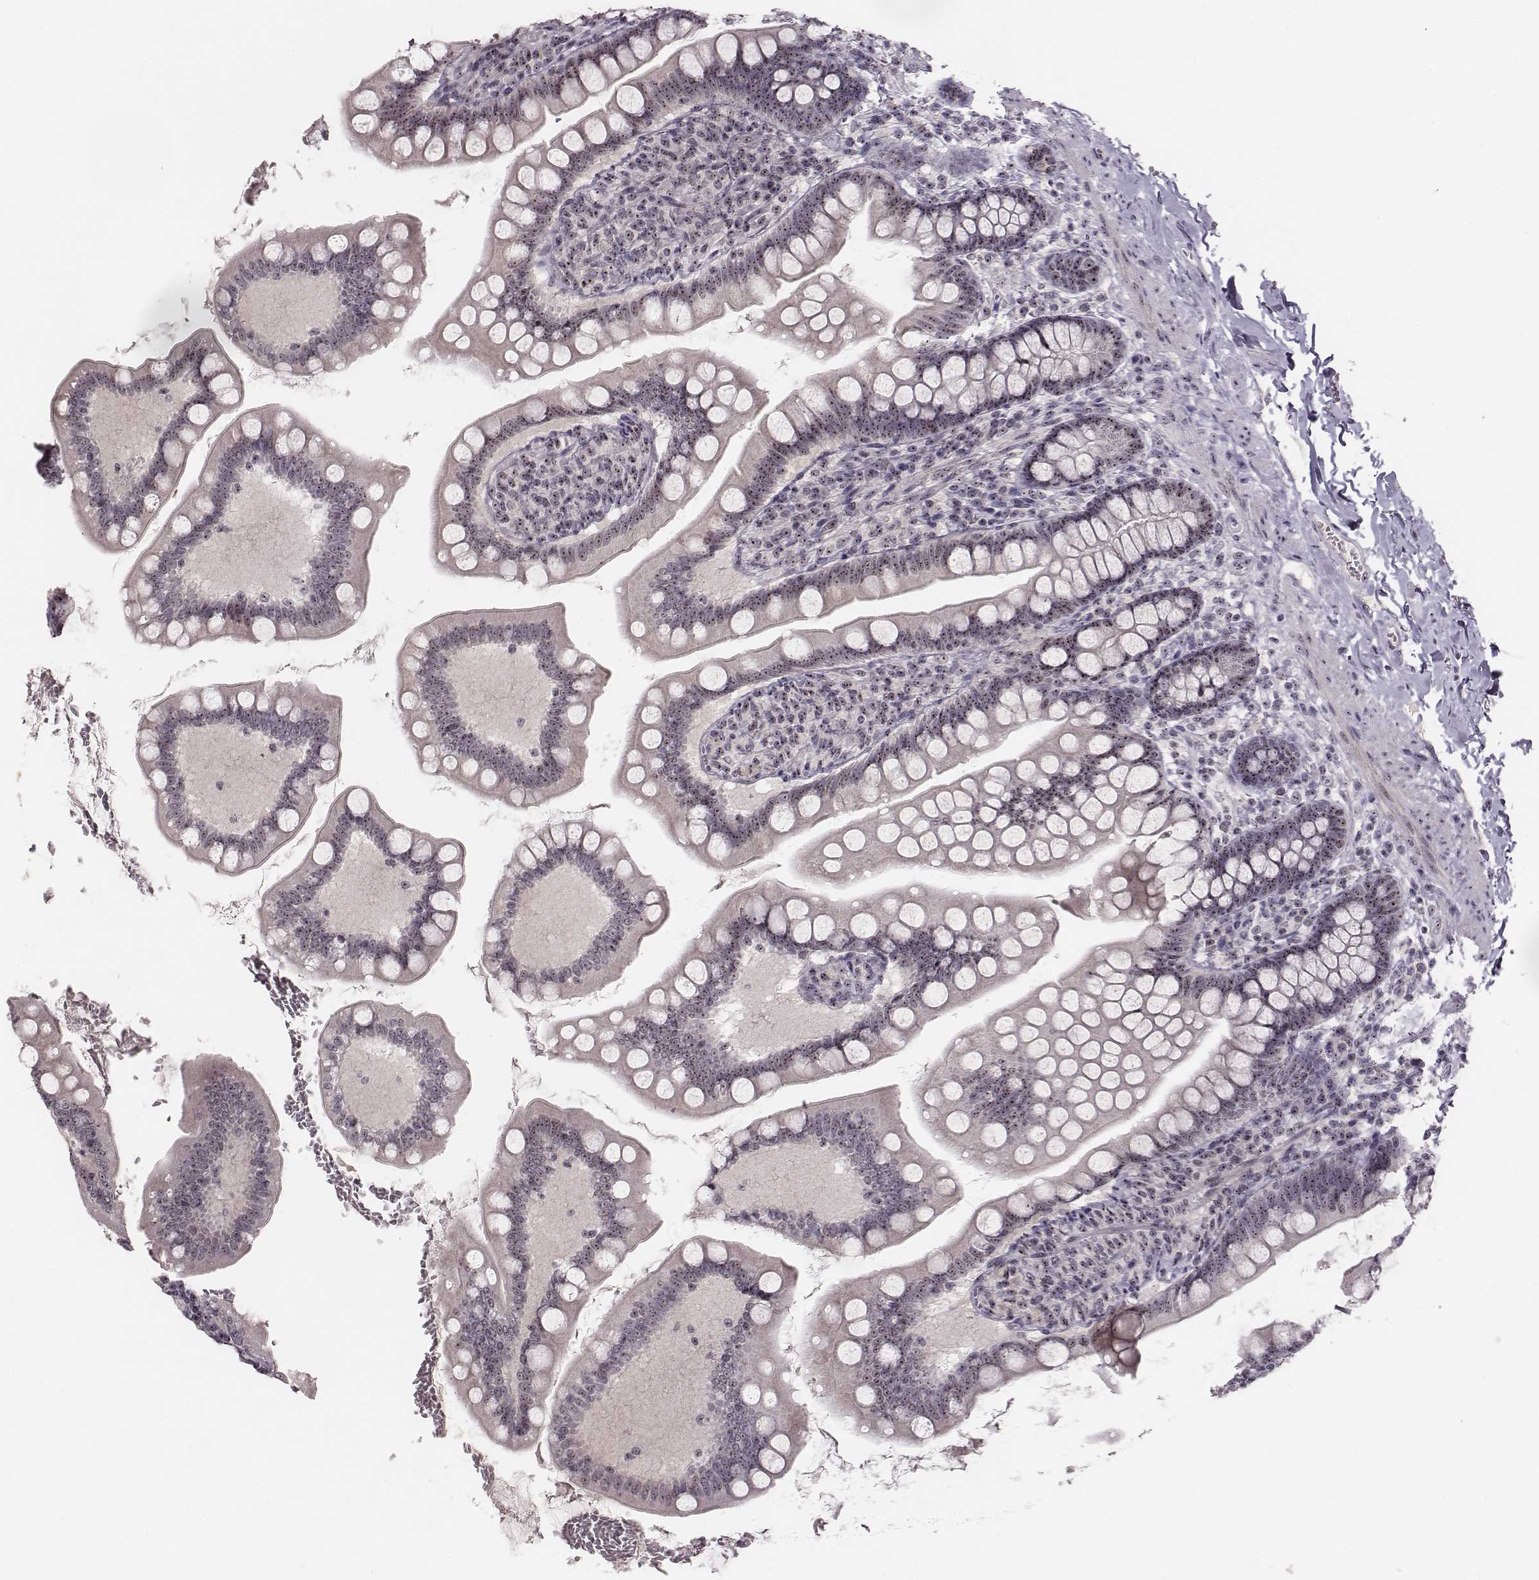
{"staining": {"intensity": "weak", "quantity": ">75%", "location": "nuclear"}, "tissue": "small intestine", "cell_type": "Glandular cells", "image_type": "normal", "snomed": [{"axis": "morphology", "description": "Normal tissue, NOS"}, {"axis": "topography", "description": "Small intestine"}], "caption": "Benign small intestine was stained to show a protein in brown. There is low levels of weak nuclear staining in approximately >75% of glandular cells. (DAB IHC, brown staining for protein, blue staining for nuclei).", "gene": "NOP56", "patient": {"sex": "female", "age": 56}}